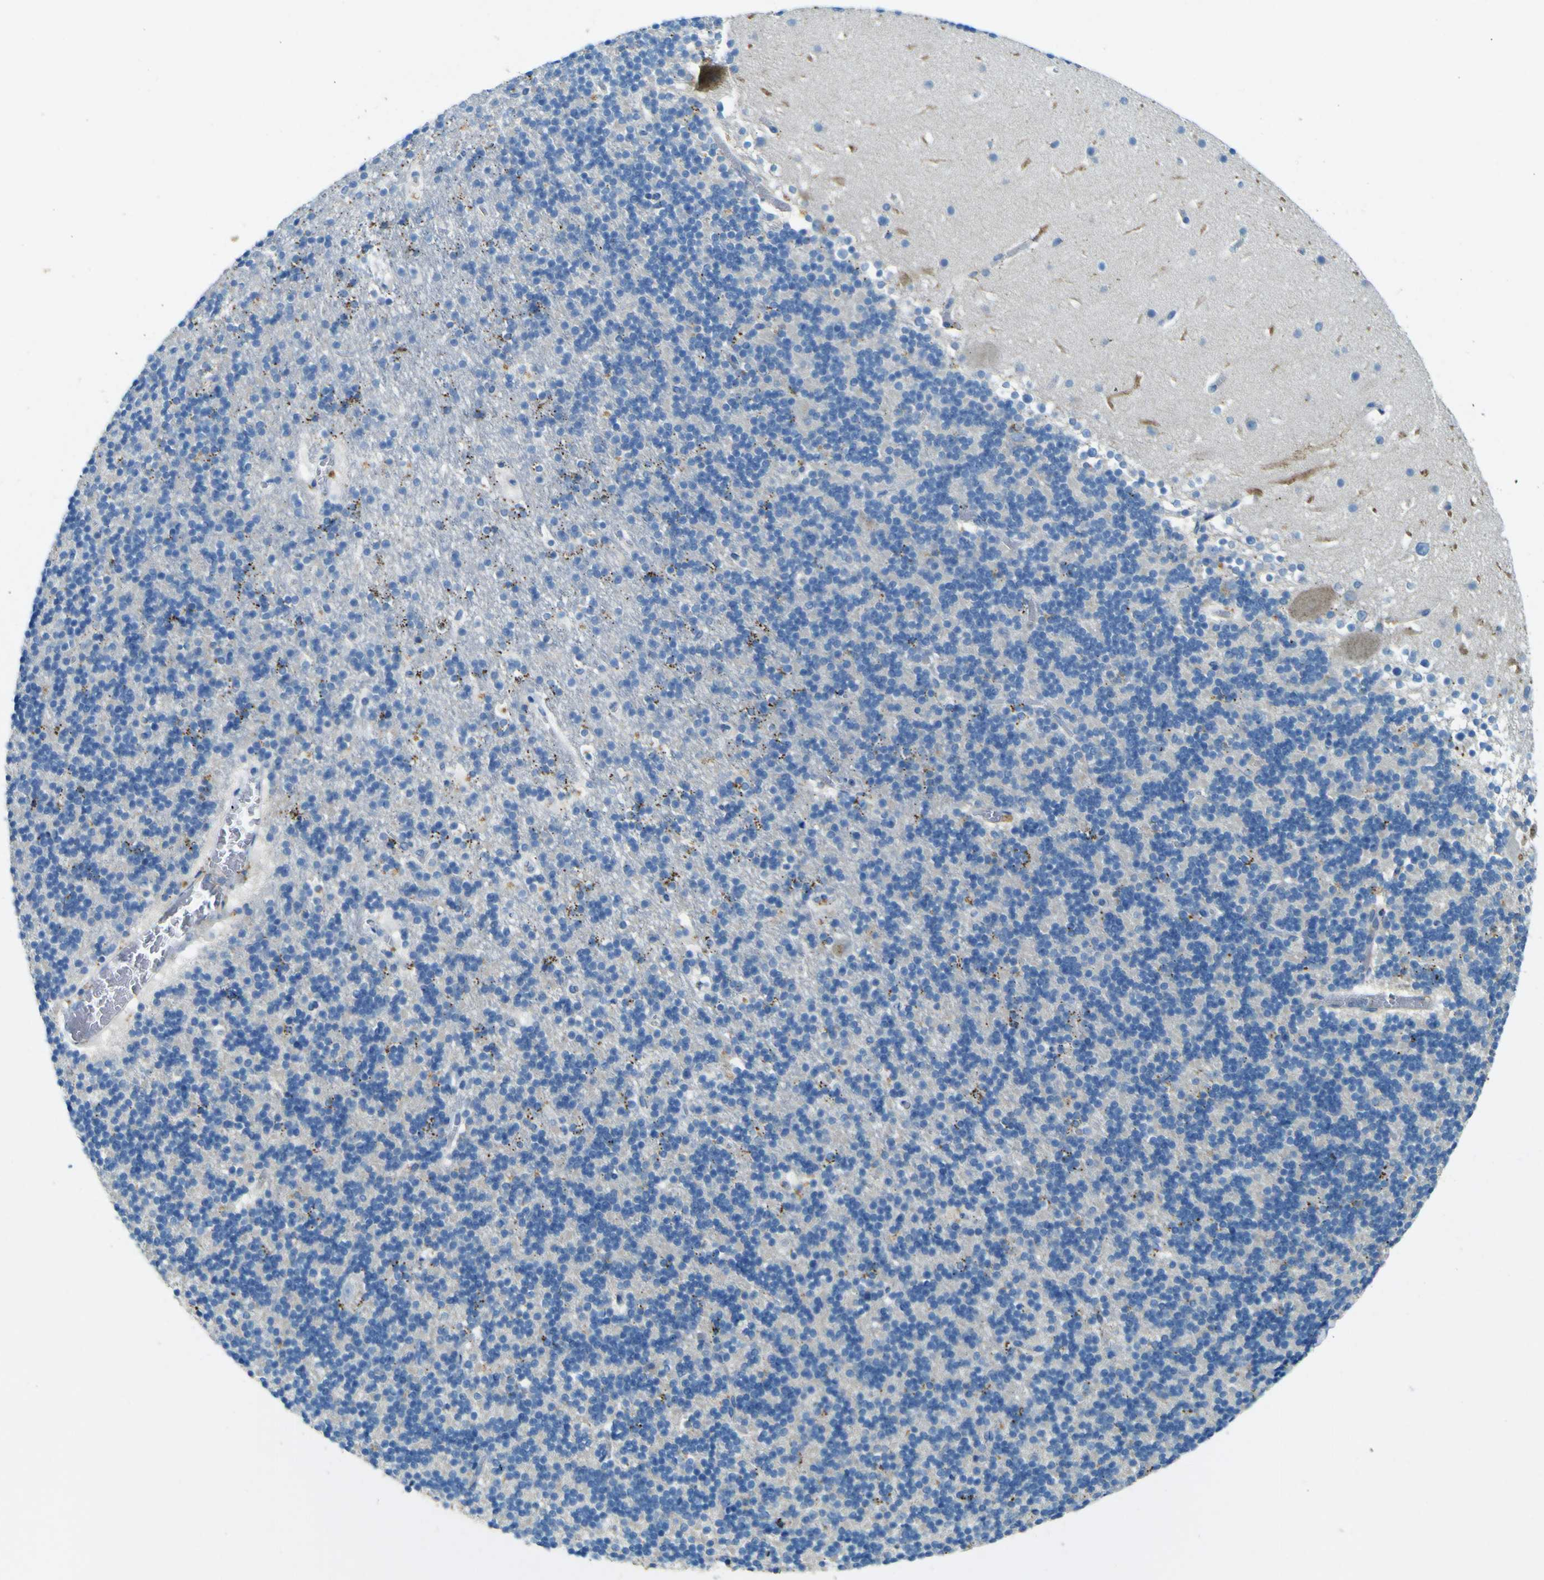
{"staining": {"intensity": "negative", "quantity": "none", "location": "none"}, "tissue": "cerebellum", "cell_type": "Cells in granular layer", "image_type": "normal", "snomed": [{"axis": "morphology", "description": "Normal tissue, NOS"}, {"axis": "topography", "description": "Cerebellum"}], "caption": "A high-resolution photomicrograph shows IHC staining of unremarkable cerebellum, which shows no significant positivity in cells in granular layer.", "gene": "PDE9A", "patient": {"sex": "male", "age": 45}}